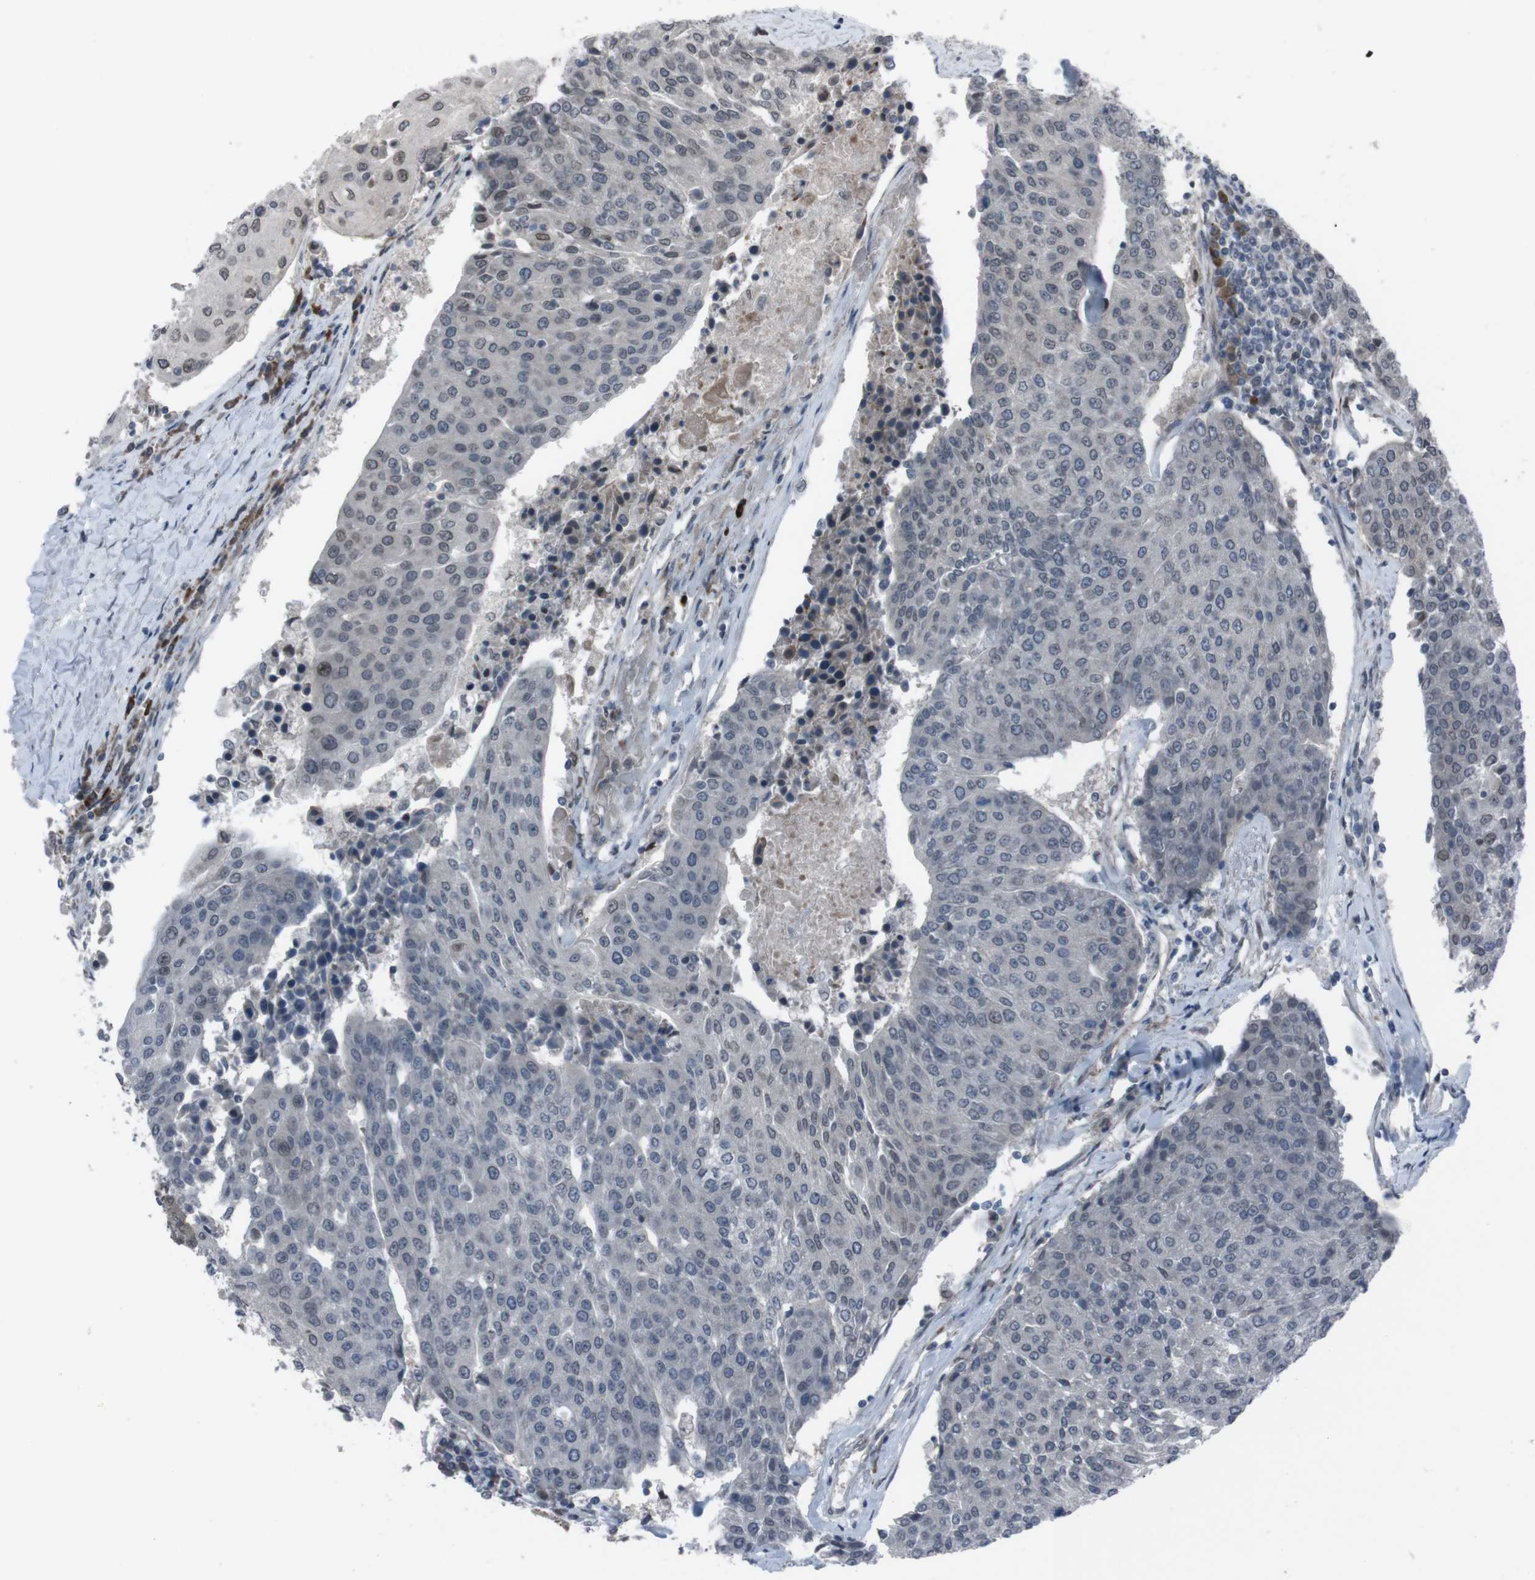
{"staining": {"intensity": "weak", "quantity": "<25%", "location": "cytoplasmic/membranous,nuclear"}, "tissue": "urothelial cancer", "cell_type": "Tumor cells", "image_type": "cancer", "snomed": [{"axis": "morphology", "description": "Urothelial carcinoma, High grade"}, {"axis": "topography", "description": "Urinary bladder"}], "caption": "The histopathology image shows no significant positivity in tumor cells of high-grade urothelial carcinoma.", "gene": "SS18L1", "patient": {"sex": "female", "age": 85}}